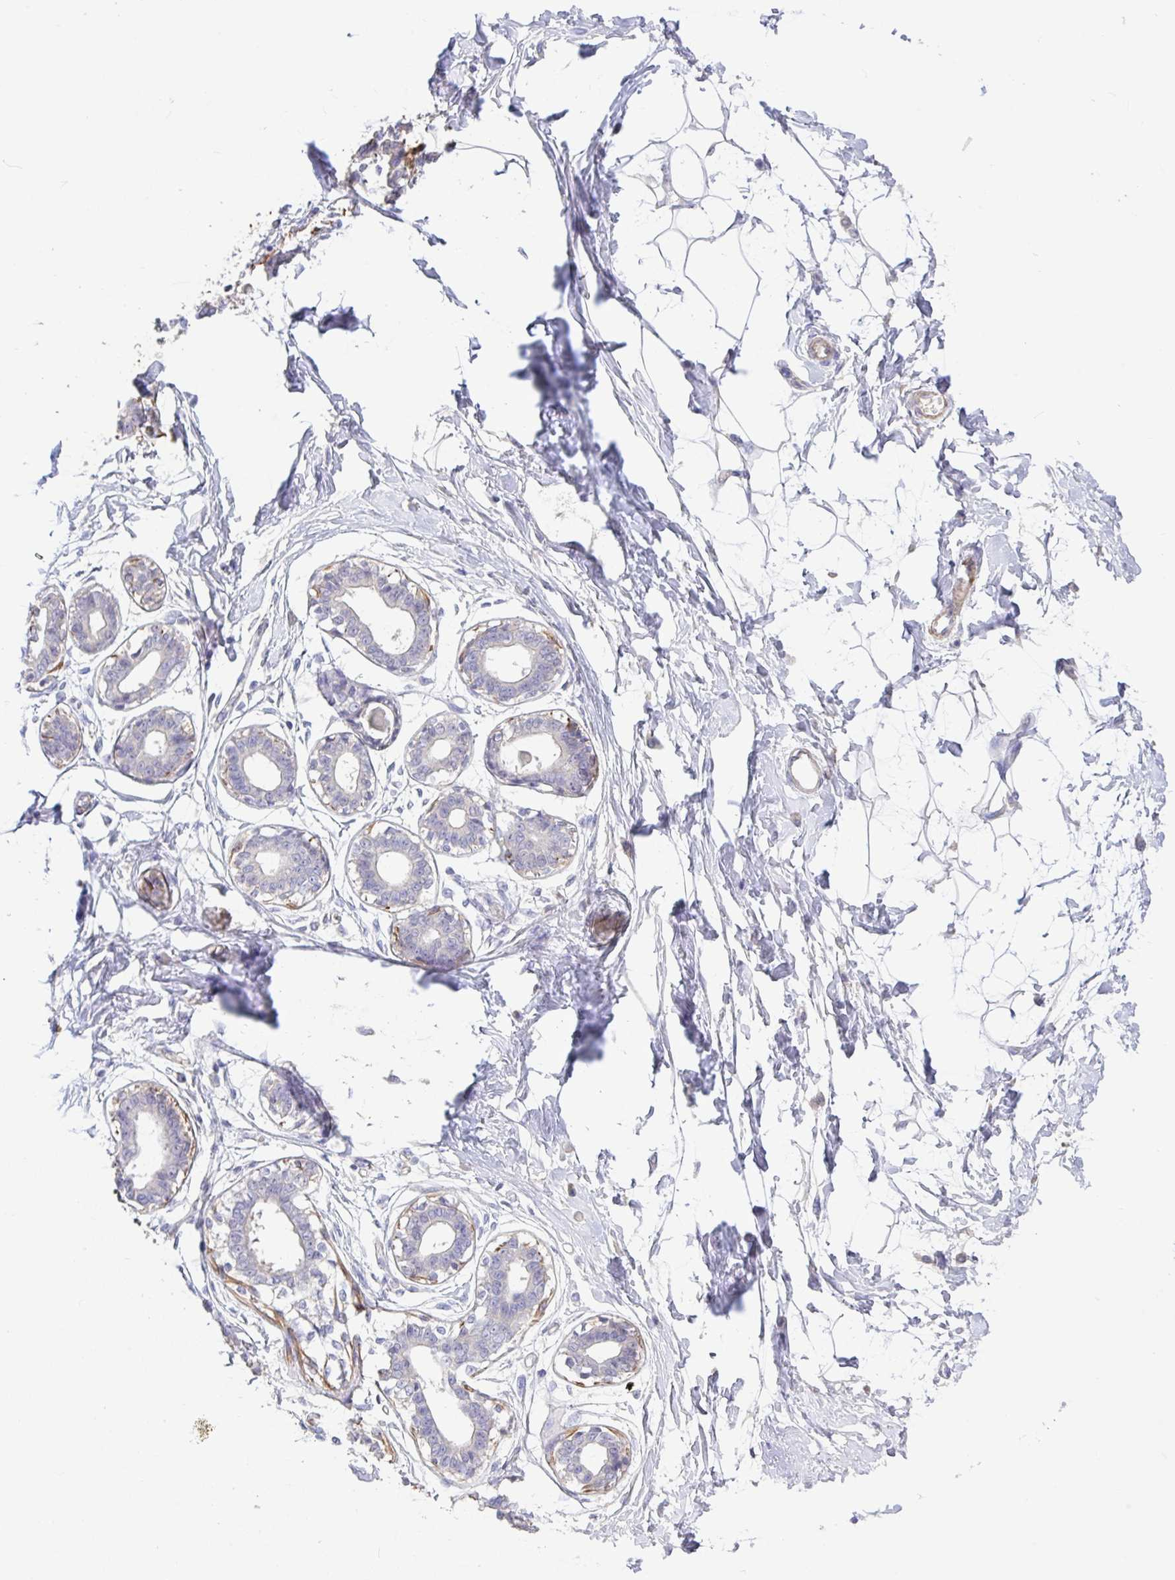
{"staining": {"intensity": "negative", "quantity": "none", "location": "none"}, "tissue": "breast", "cell_type": "Adipocytes", "image_type": "normal", "snomed": [{"axis": "morphology", "description": "Normal tissue, NOS"}, {"axis": "topography", "description": "Breast"}], "caption": "A photomicrograph of human breast is negative for staining in adipocytes. (Stains: DAB (3,3'-diaminobenzidine) immunohistochemistry with hematoxylin counter stain, Microscopy: brightfield microscopy at high magnification).", "gene": "PYGM", "patient": {"sex": "female", "age": 45}}